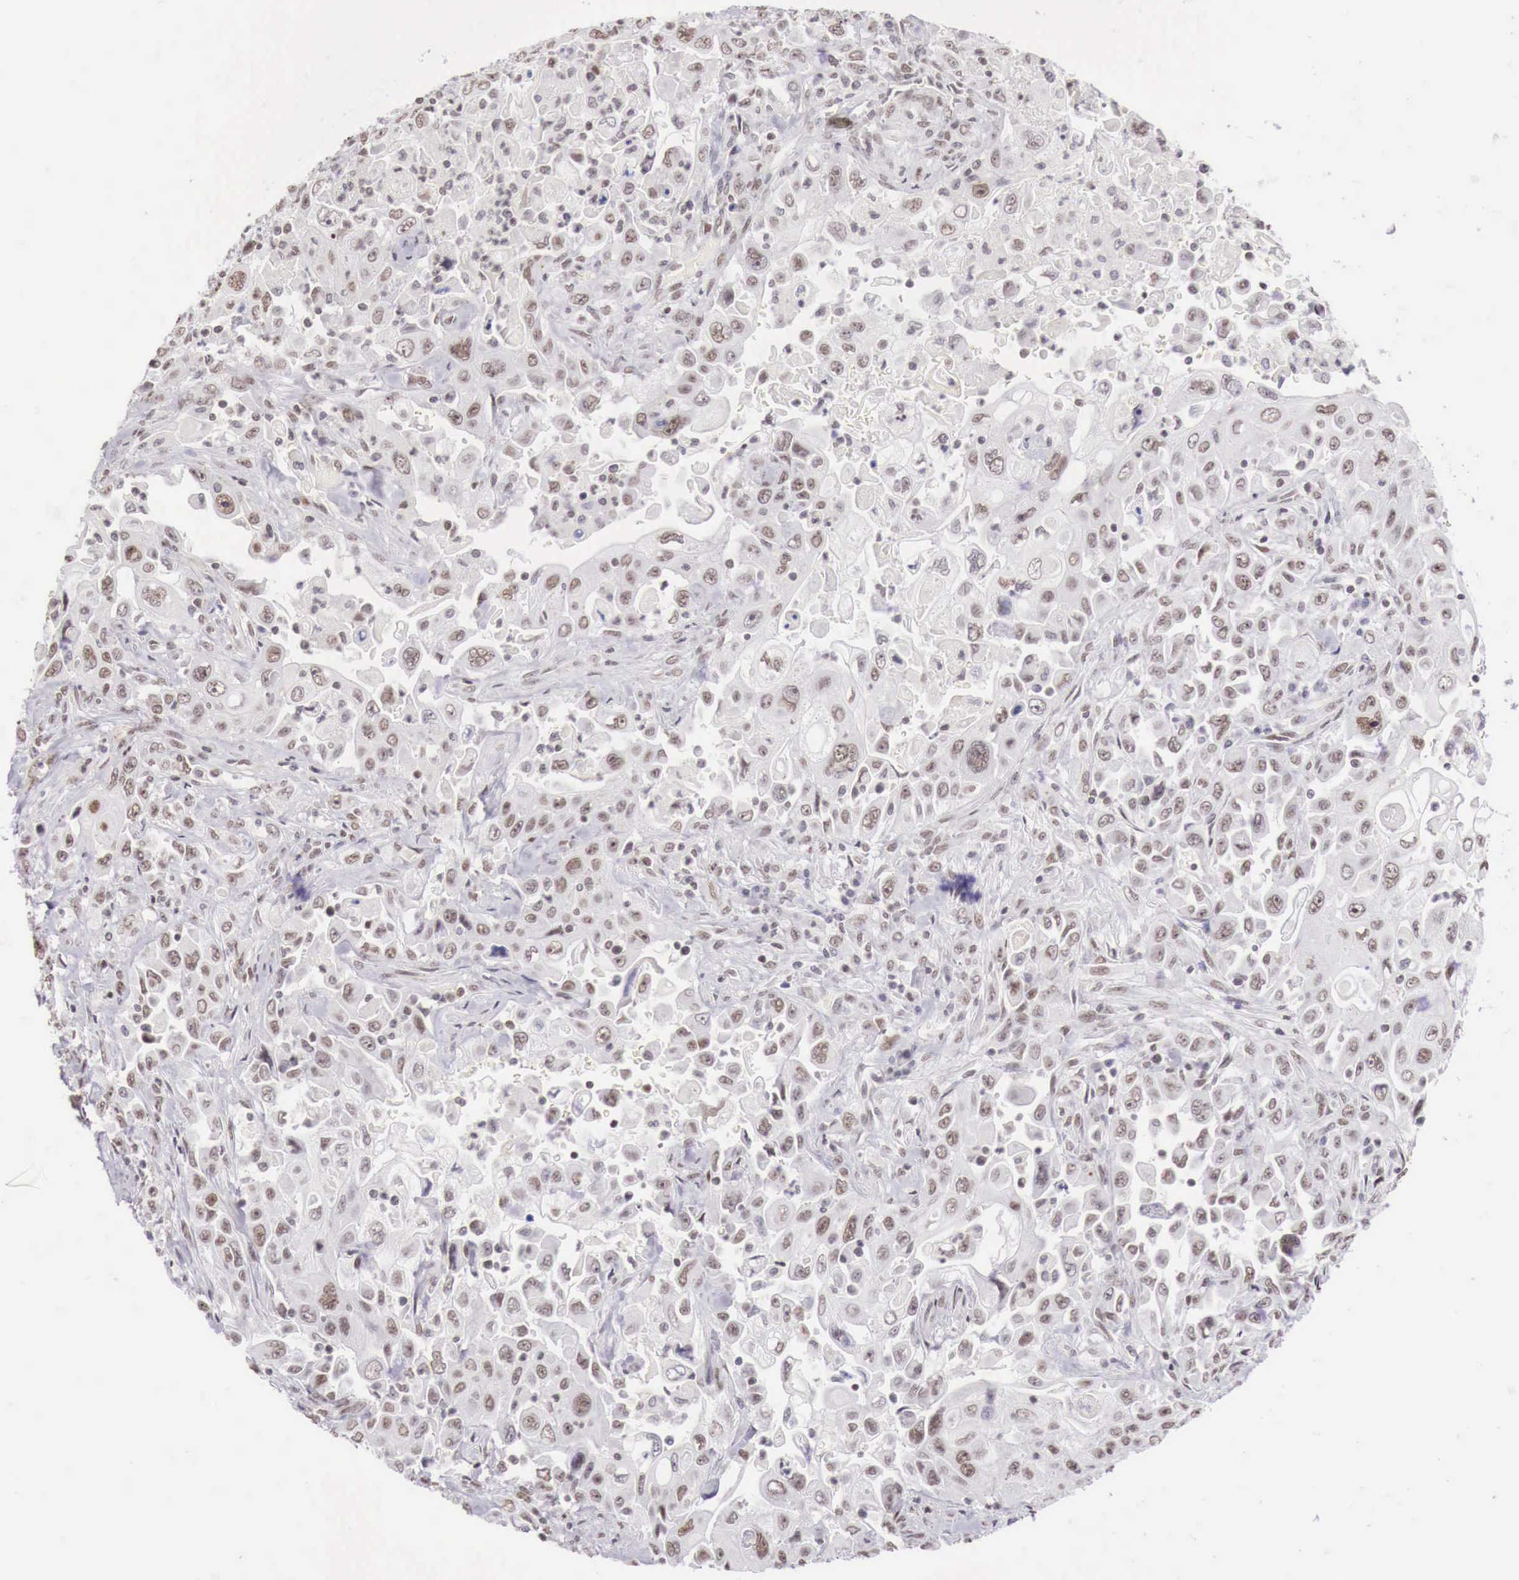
{"staining": {"intensity": "weak", "quantity": "<25%", "location": "nuclear"}, "tissue": "pancreatic cancer", "cell_type": "Tumor cells", "image_type": "cancer", "snomed": [{"axis": "morphology", "description": "Adenocarcinoma, NOS"}, {"axis": "topography", "description": "Pancreas"}], "caption": "An IHC histopathology image of pancreatic cancer is shown. There is no staining in tumor cells of pancreatic cancer. (Brightfield microscopy of DAB (3,3'-diaminobenzidine) IHC at high magnification).", "gene": "PHF14", "patient": {"sex": "male", "age": 70}}